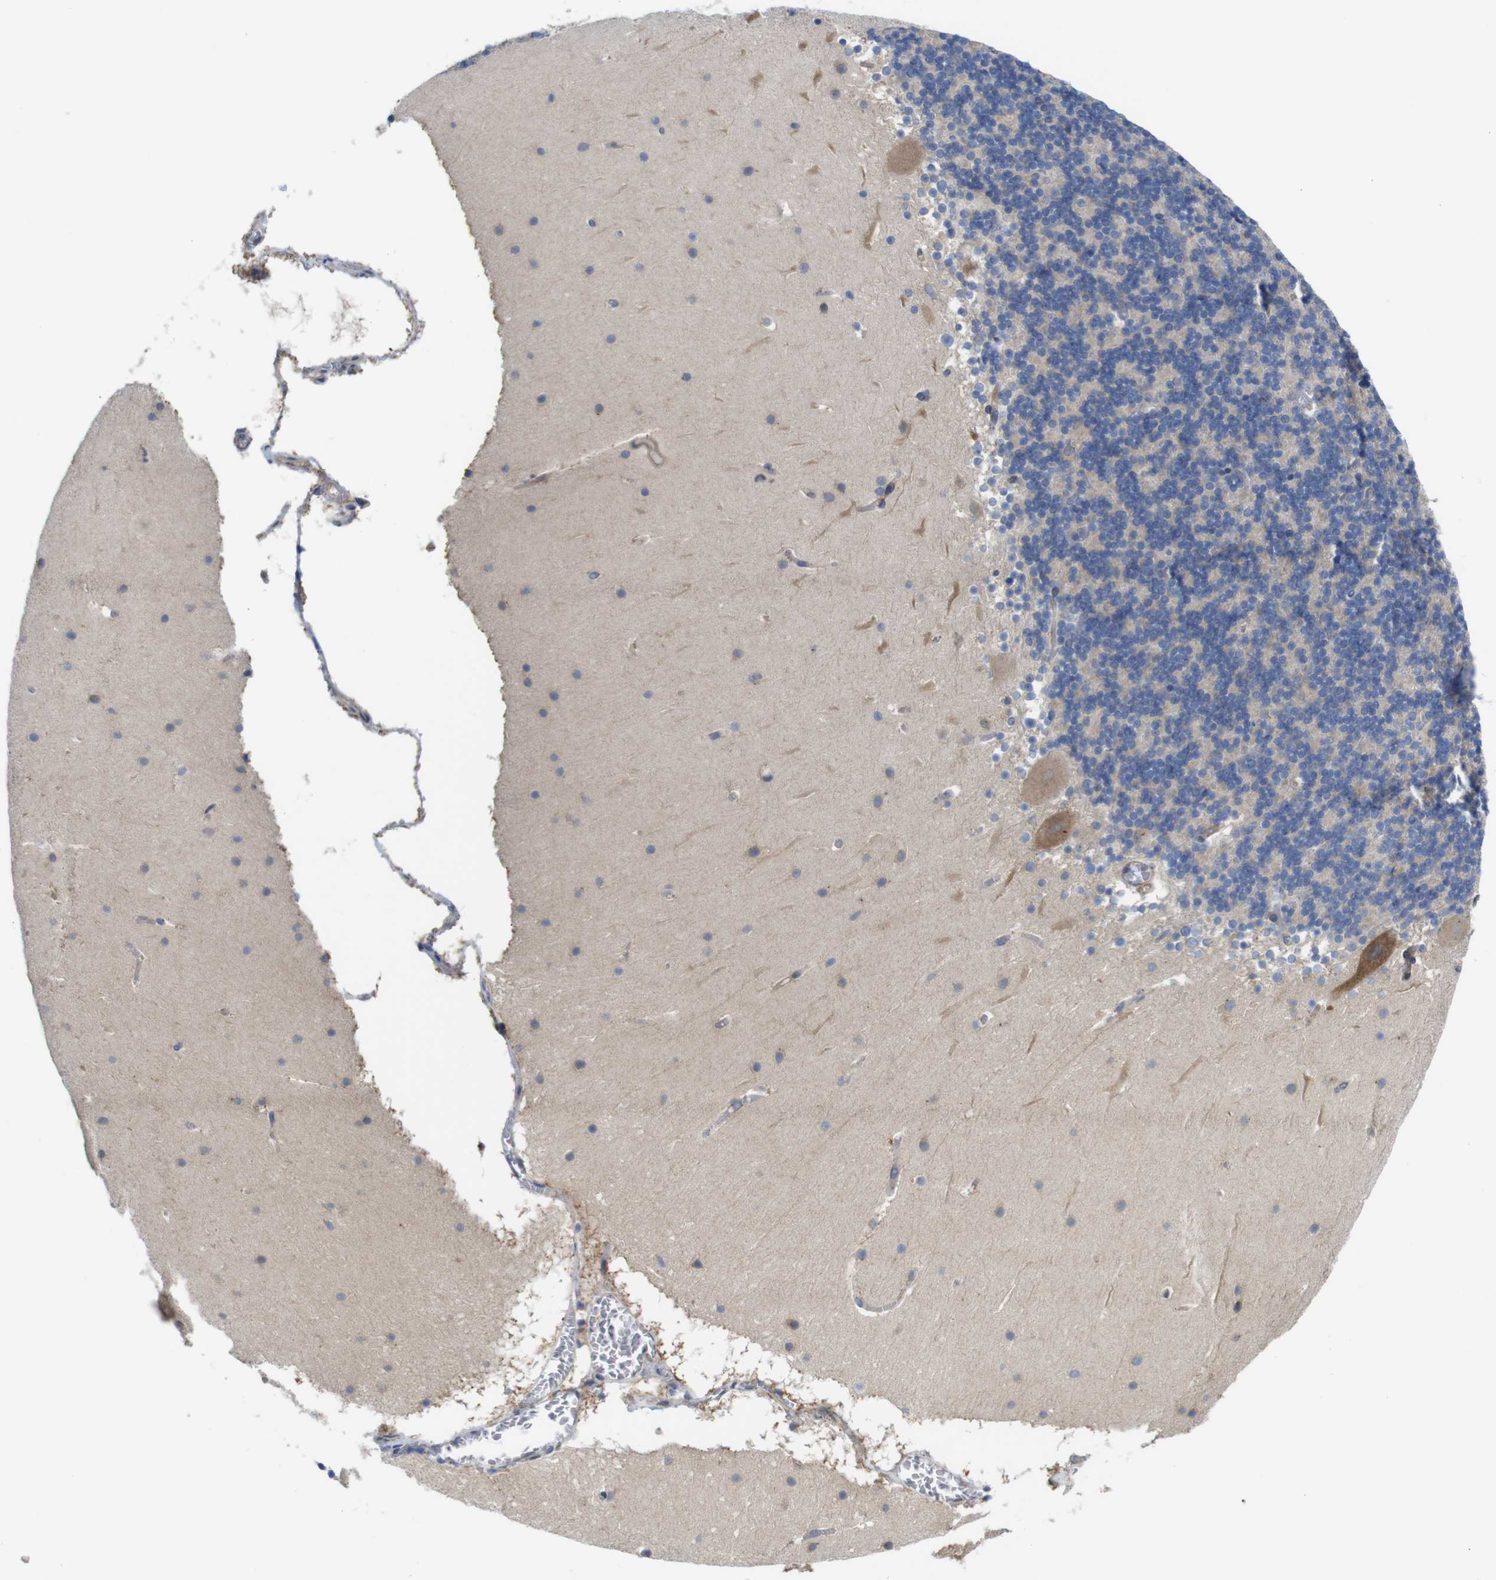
{"staining": {"intensity": "weak", "quantity": "<25%", "location": "cytoplasmic/membranous"}, "tissue": "cerebellum", "cell_type": "Cells in granular layer", "image_type": "normal", "snomed": [{"axis": "morphology", "description": "Normal tissue, NOS"}, {"axis": "topography", "description": "Cerebellum"}], "caption": "DAB (3,3'-diaminobenzidine) immunohistochemical staining of normal cerebellum exhibits no significant expression in cells in granular layer.", "gene": "DDRGK1", "patient": {"sex": "male", "age": 45}}